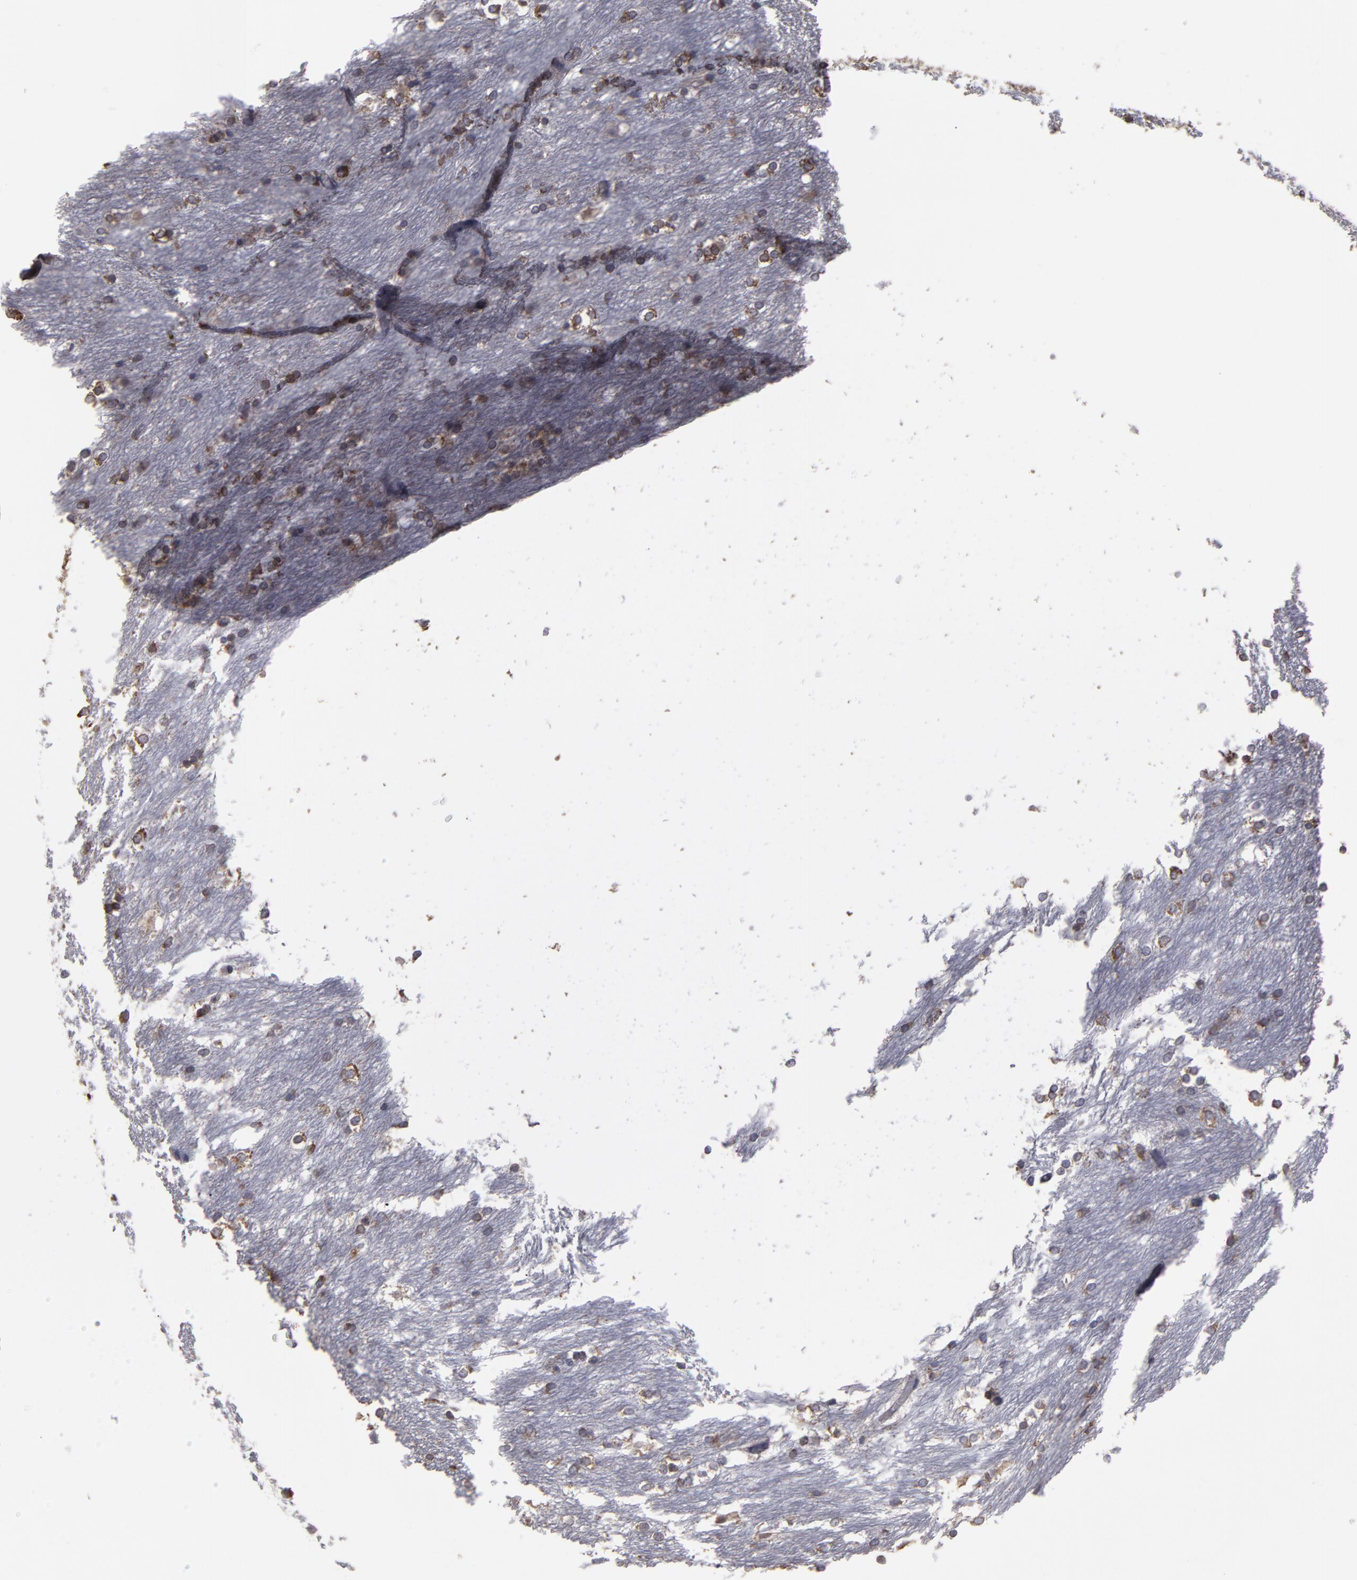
{"staining": {"intensity": "weak", "quantity": "<25%", "location": "cytoplasmic/membranous"}, "tissue": "caudate", "cell_type": "Glial cells", "image_type": "normal", "snomed": [{"axis": "morphology", "description": "Normal tissue, NOS"}, {"axis": "topography", "description": "Lateral ventricle wall"}], "caption": "Image shows no protein staining in glial cells of unremarkable caudate.", "gene": "SND1", "patient": {"sex": "female", "age": 19}}